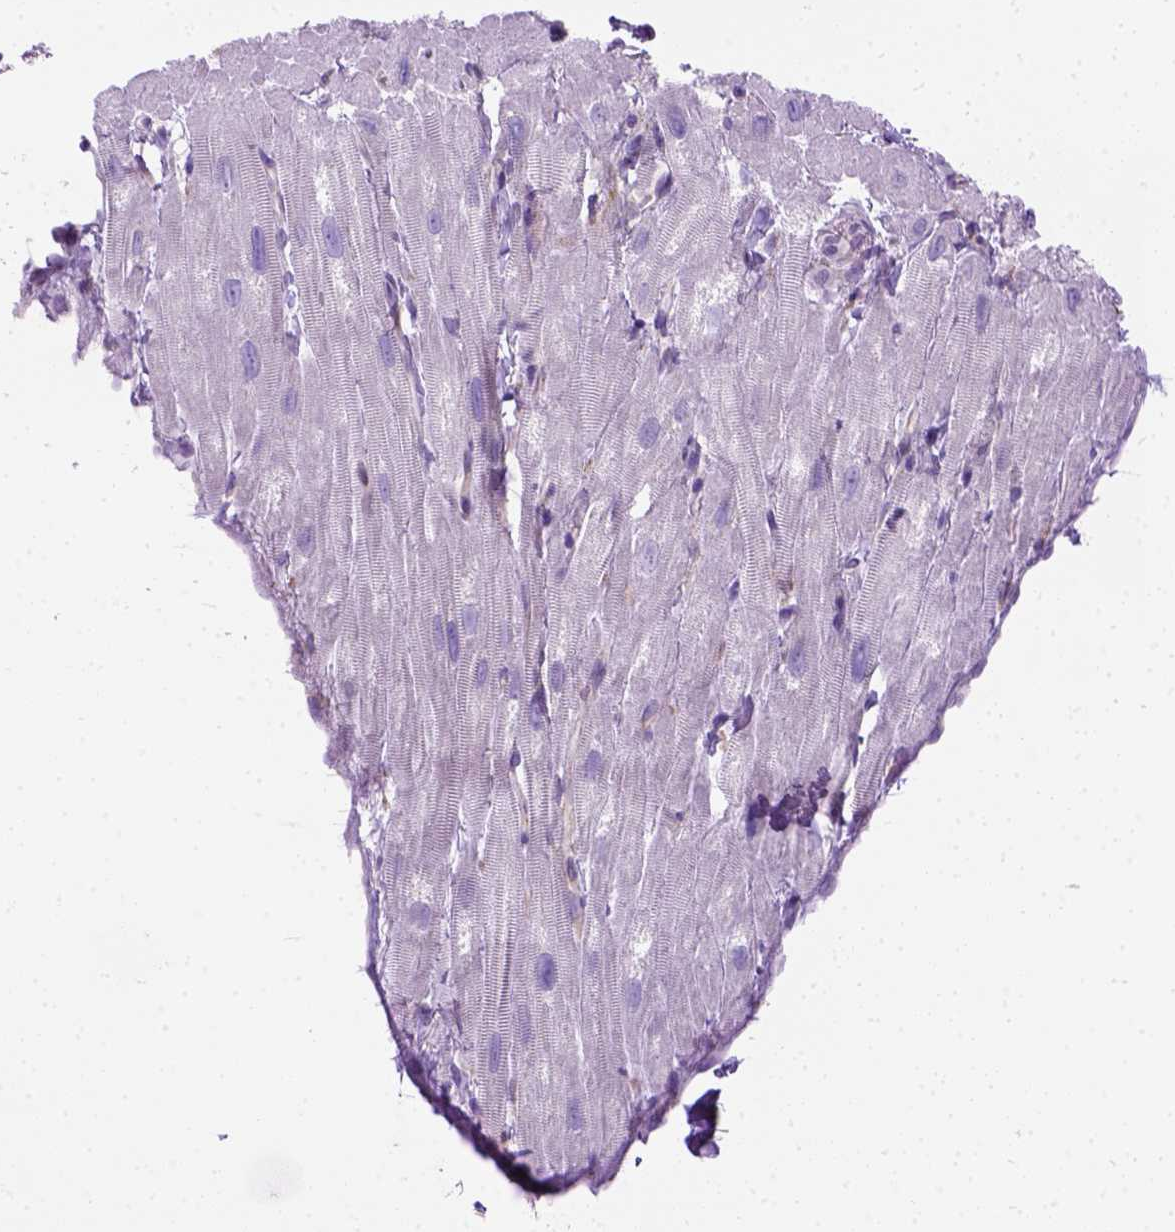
{"staining": {"intensity": "negative", "quantity": "none", "location": "none"}, "tissue": "heart muscle", "cell_type": "Cardiomyocytes", "image_type": "normal", "snomed": [{"axis": "morphology", "description": "Normal tissue, NOS"}, {"axis": "topography", "description": "Heart"}], "caption": "DAB (3,3'-diaminobenzidine) immunohistochemical staining of normal human heart muscle displays no significant staining in cardiomyocytes.", "gene": "PLK4", "patient": {"sex": "female", "age": 62}}